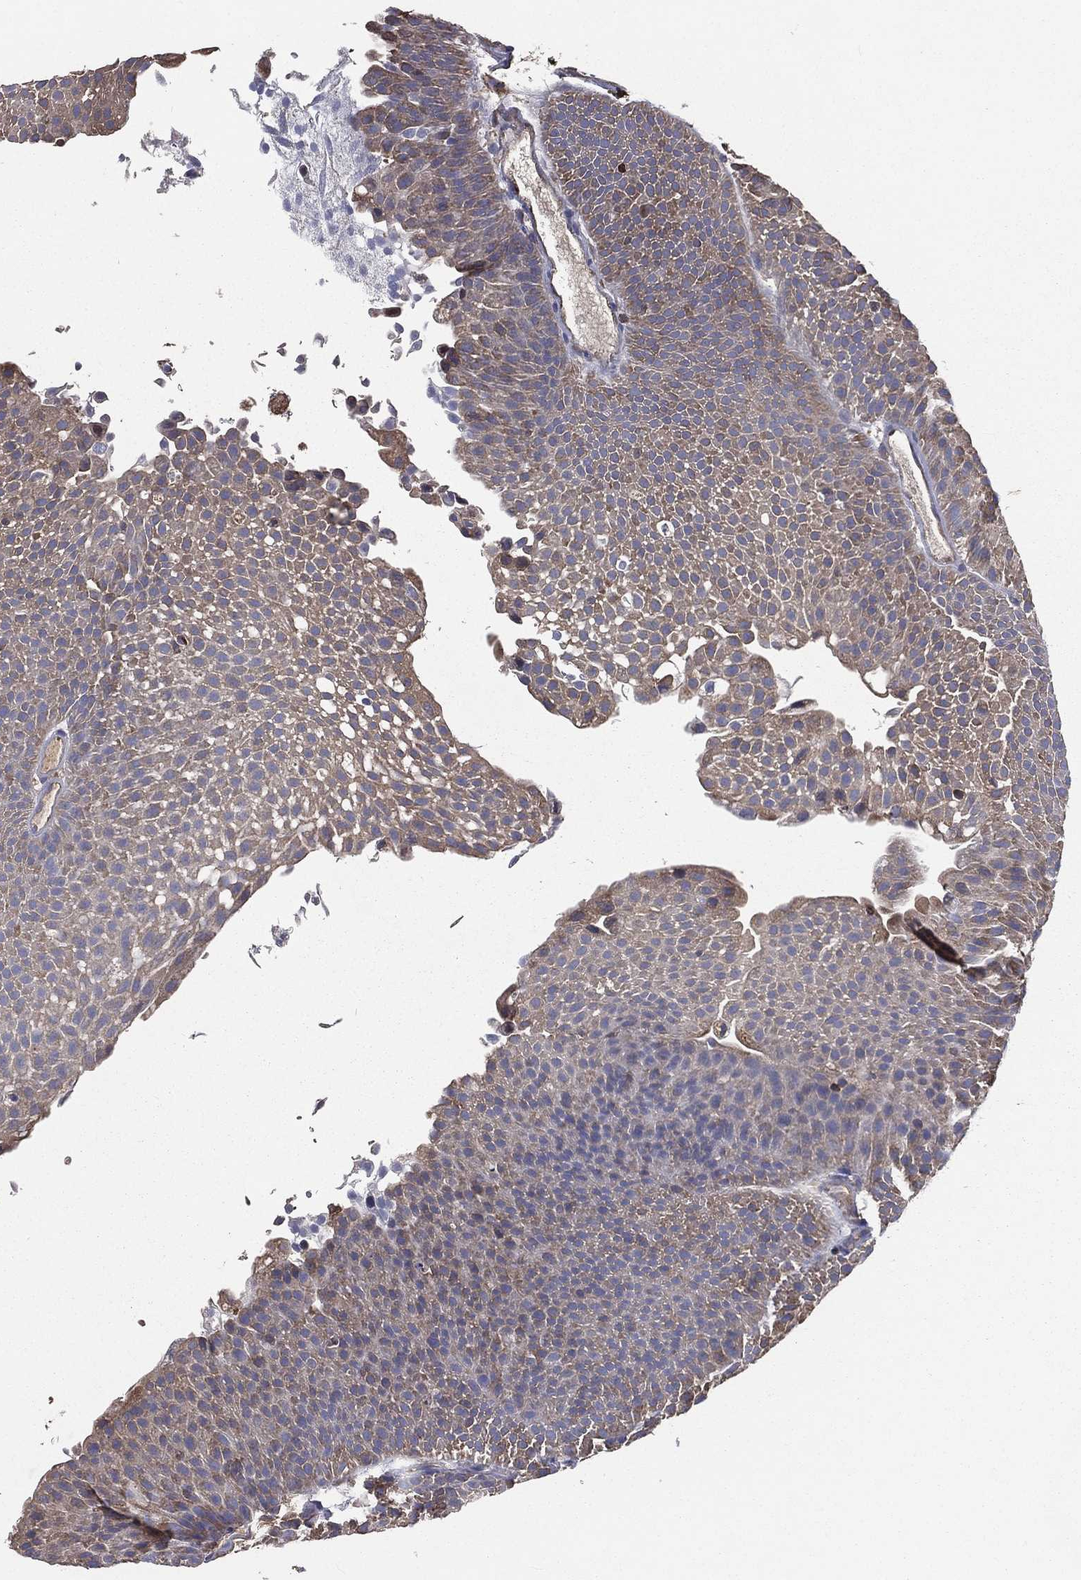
{"staining": {"intensity": "moderate", "quantity": ">75%", "location": "cytoplasmic/membranous"}, "tissue": "urothelial cancer", "cell_type": "Tumor cells", "image_type": "cancer", "snomed": [{"axis": "morphology", "description": "Urothelial carcinoma, Low grade"}, {"axis": "topography", "description": "Urinary bladder"}], "caption": "Immunohistochemistry of human urothelial carcinoma (low-grade) demonstrates medium levels of moderate cytoplasmic/membranous expression in about >75% of tumor cells.", "gene": "SARS1", "patient": {"sex": "male", "age": 65}}